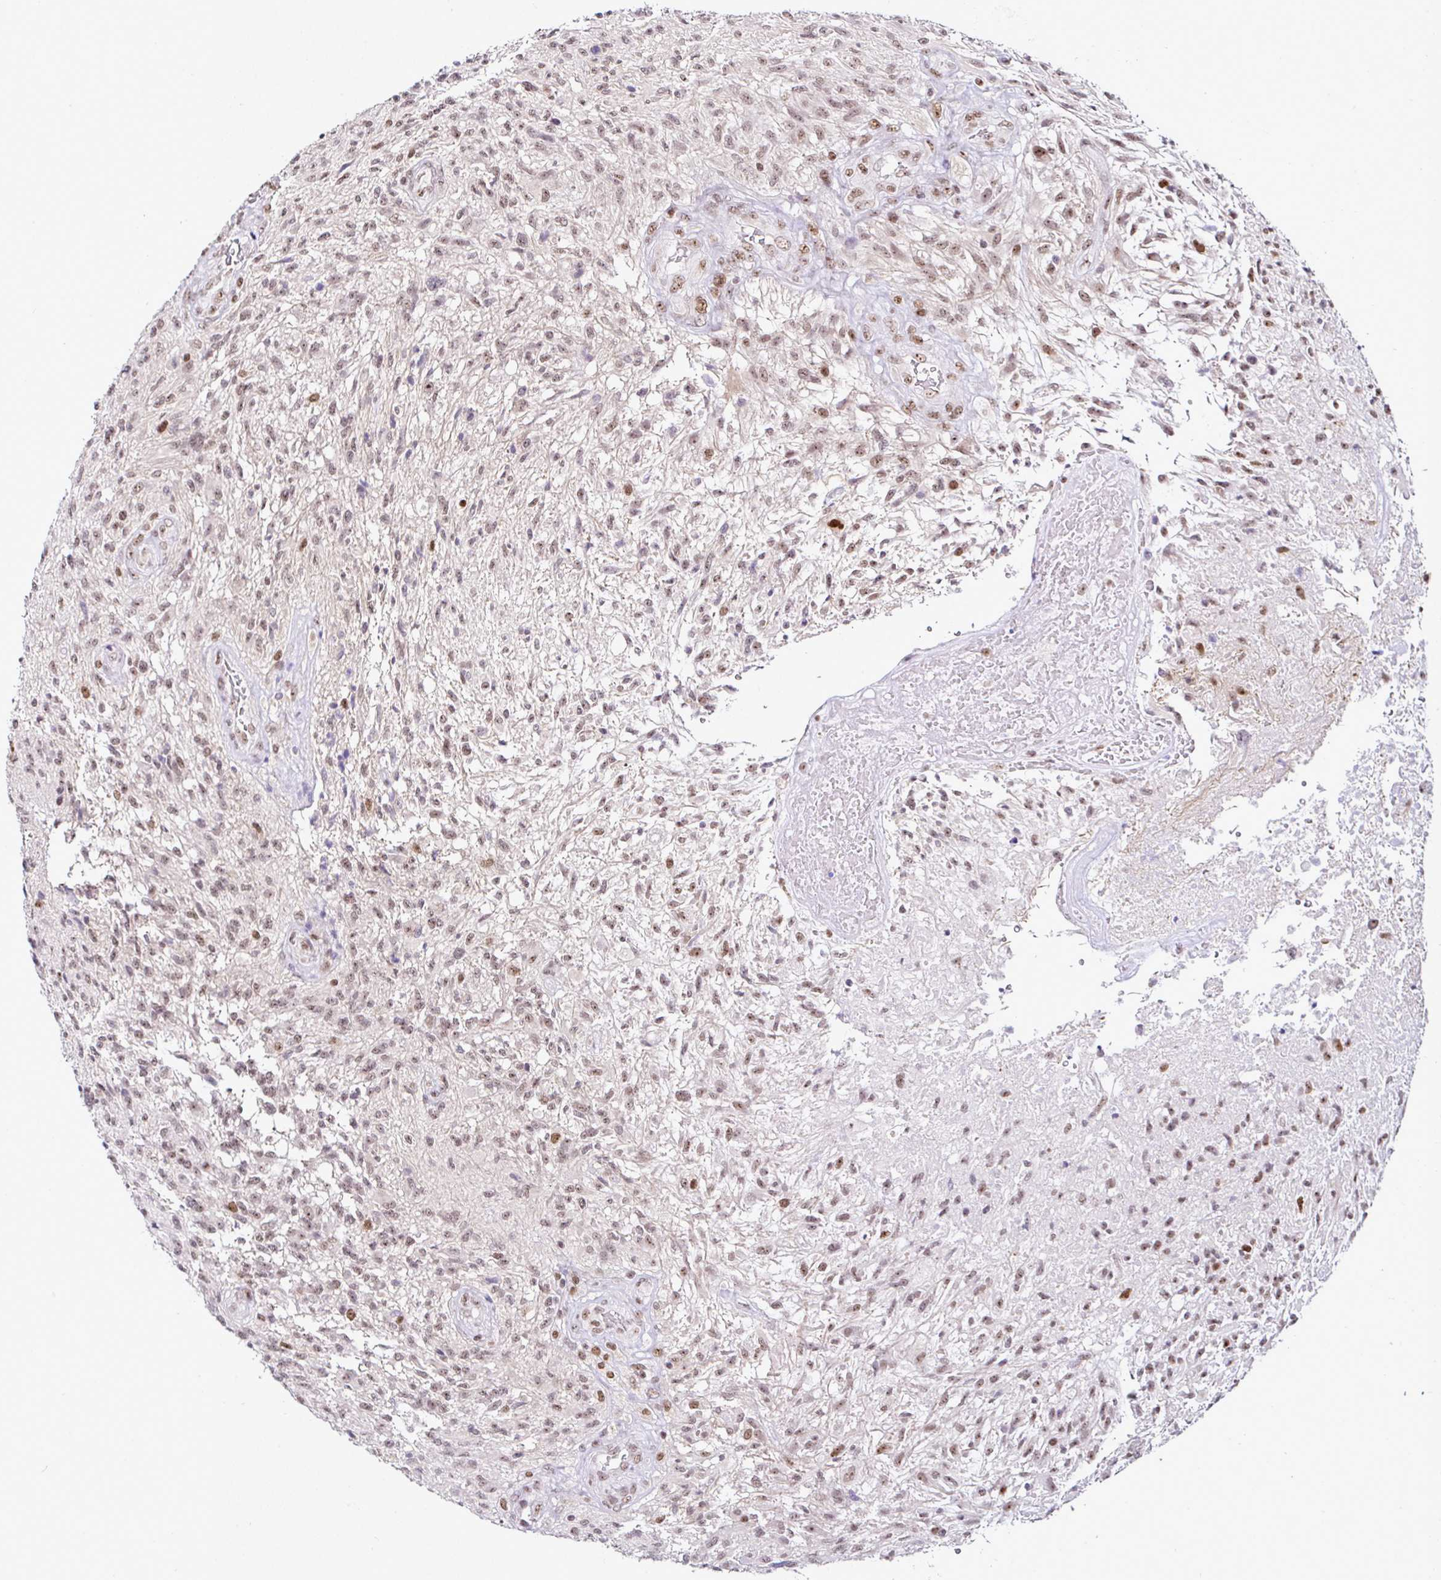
{"staining": {"intensity": "moderate", "quantity": "25%-75%", "location": "nuclear"}, "tissue": "glioma", "cell_type": "Tumor cells", "image_type": "cancer", "snomed": [{"axis": "morphology", "description": "Glioma, malignant, High grade"}, {"axis": "topography", "description": "Brain"}], "caption": "Tumor cells demonstrate medium levels of moderate nuclear expression in about 25%-75% of cells in human glioma. Immunohistochemistry stains the protein of interest in brown and the nuclei are stained blue.", "gene": "PTPN2", "patient": {"sex": "male", "age": 56}}